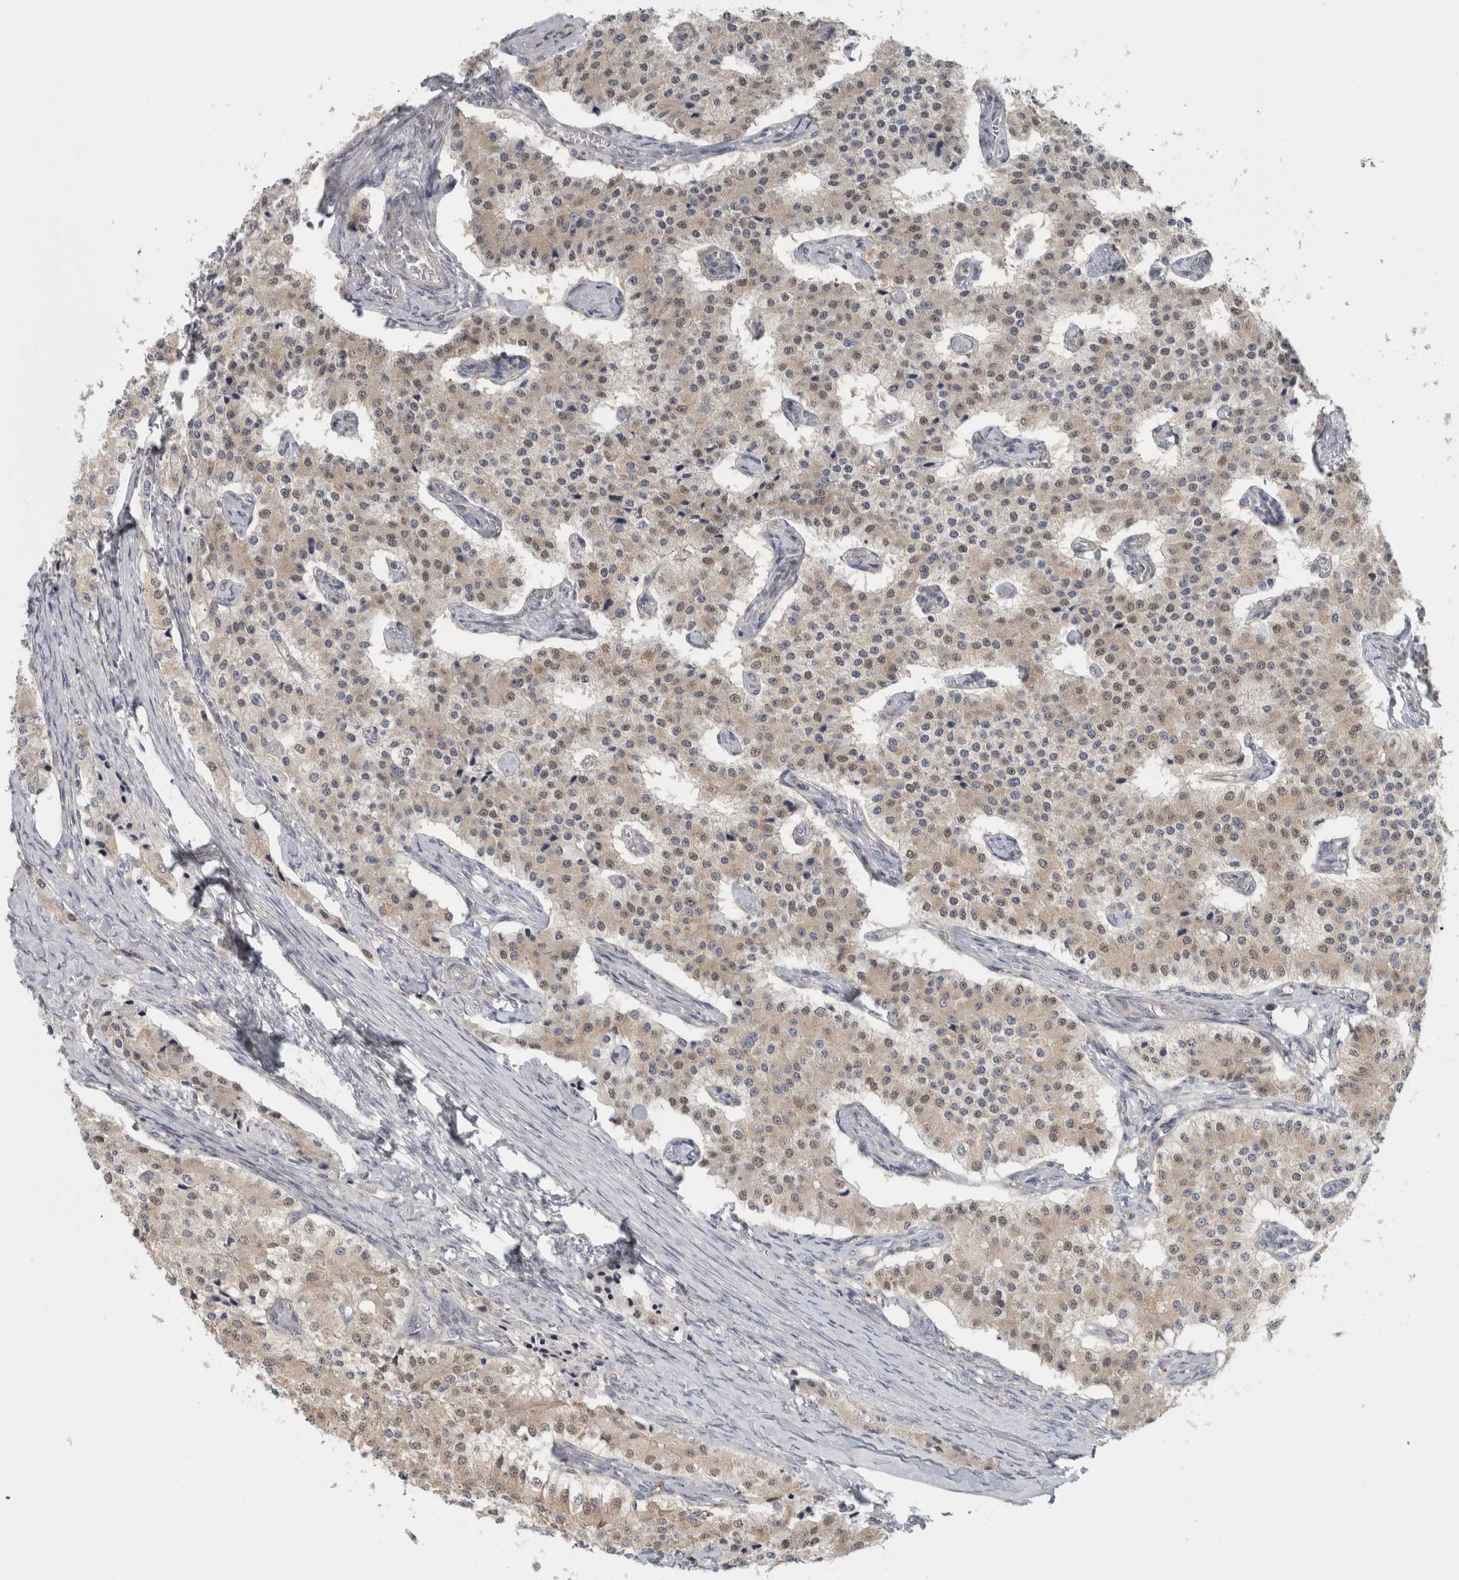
{"staining": {"intensity": "weak", "quantity": "25%-75%", "location": "cytoplasmic/membranous,nuclear"}, "tissue": "carcinoid", "cell_type": "Tumor cells", "image_type": "cancer", "snomed": [{"axis": "morphology", "description": "Carcinoid, malignant, NOS"}, {"axis": "topography", "description": "Colon"}], "caption": "Immunohistochemical staining of human carcinoid reveals low levels of weak cytoplasmic/membranous and nuclear staining in about 25%-75% of tumor cells.", "gene": "ZNF804B", "patient": {"sex": "female", "age": 52}}